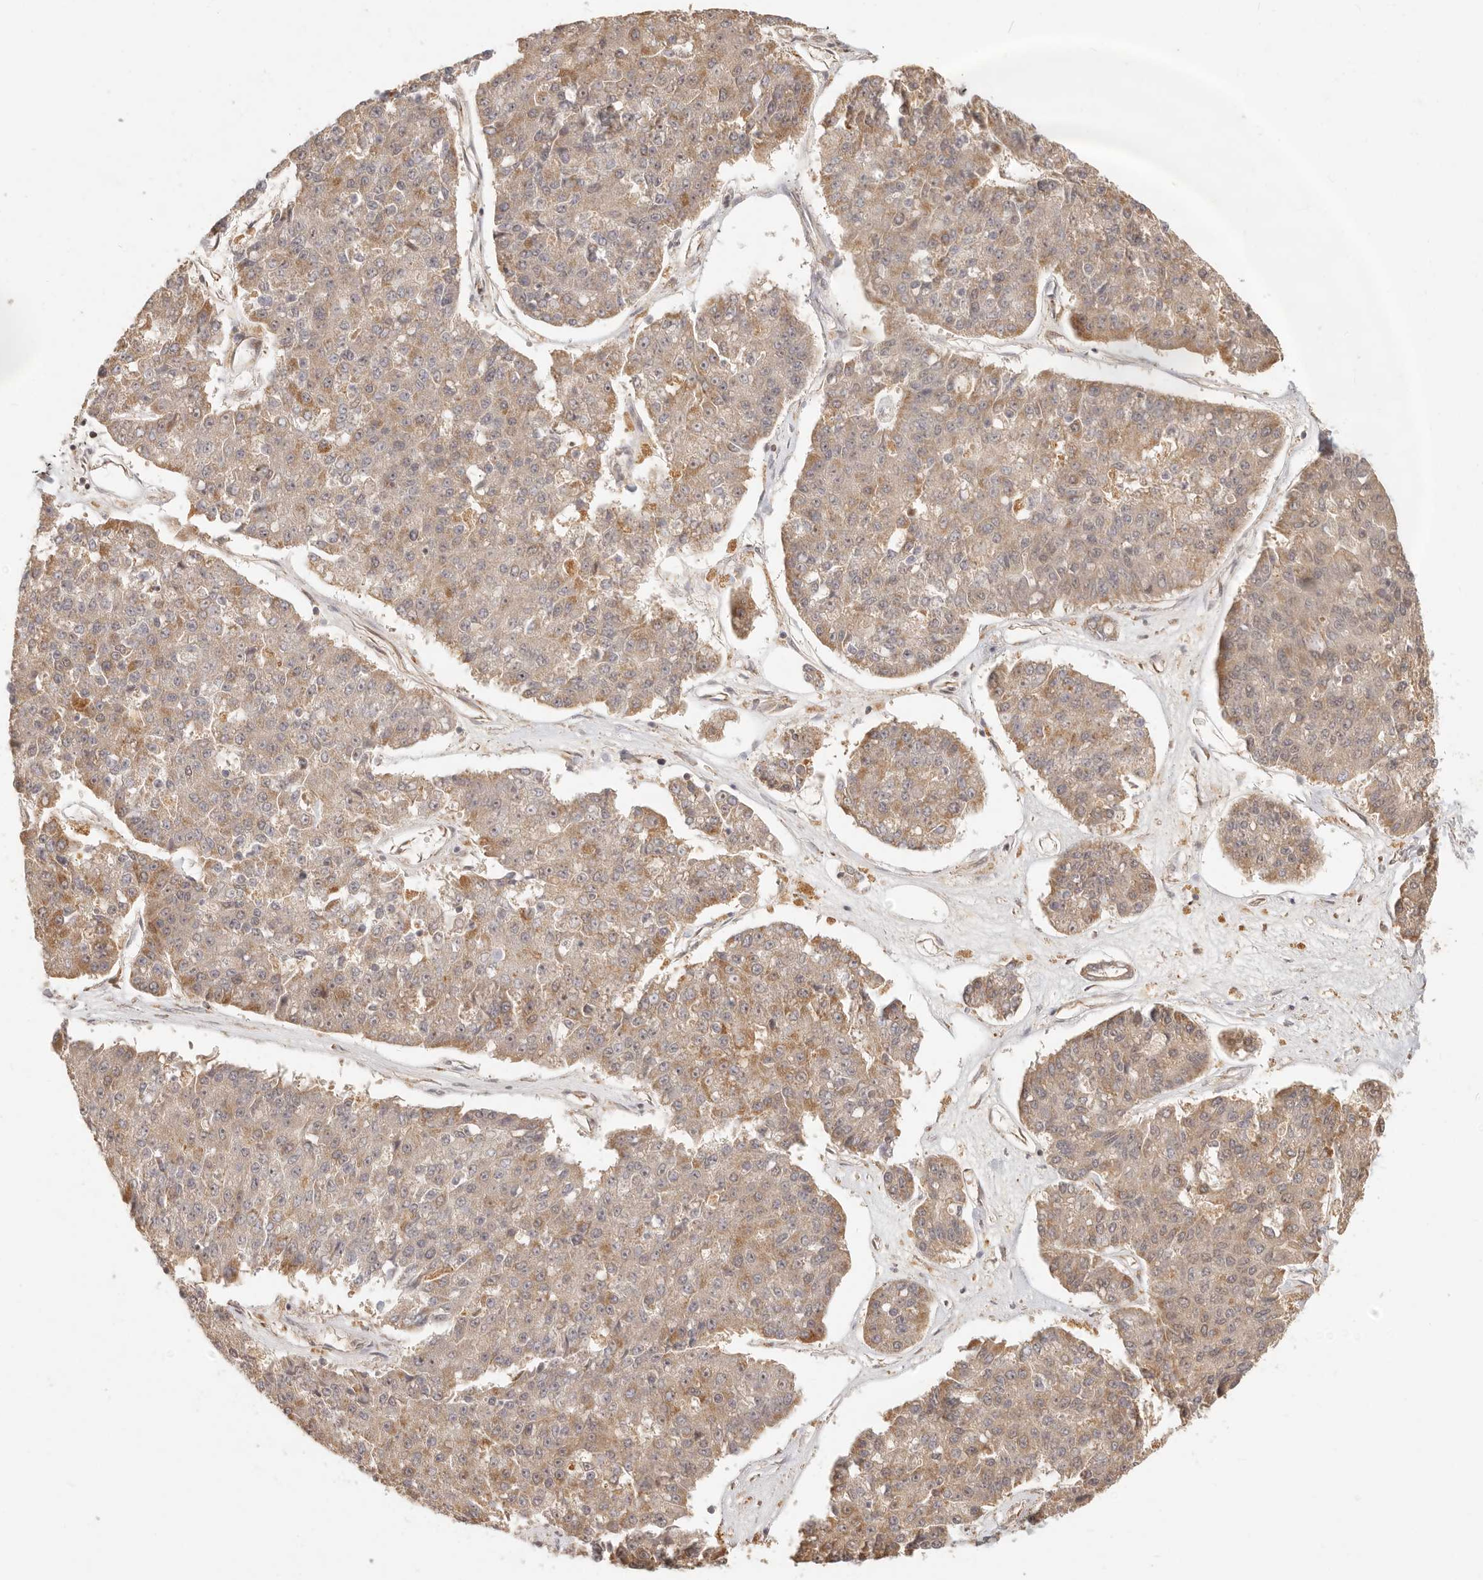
{"staining": {"intensity": "moderate", "quantity": ">75%", "location": "cytoplasmic/membranous"}, "tissue": "pancreatic cancer", "cell_type": "Tumor cells", "image_type": "cancer", "snomed": [{"axis": "morphology", "description": "Adenocarcinoma, NOS"}, {"axis": "topography", "description": "Pancreas"}], "caption": "A brown stain labels moderate cytoplasmic/membranous staining of a protein in pancreatic adenocarcinoma tumor cells.", "gene": "TIMM17A", "patient": {"sex": "male", "age": 50}}